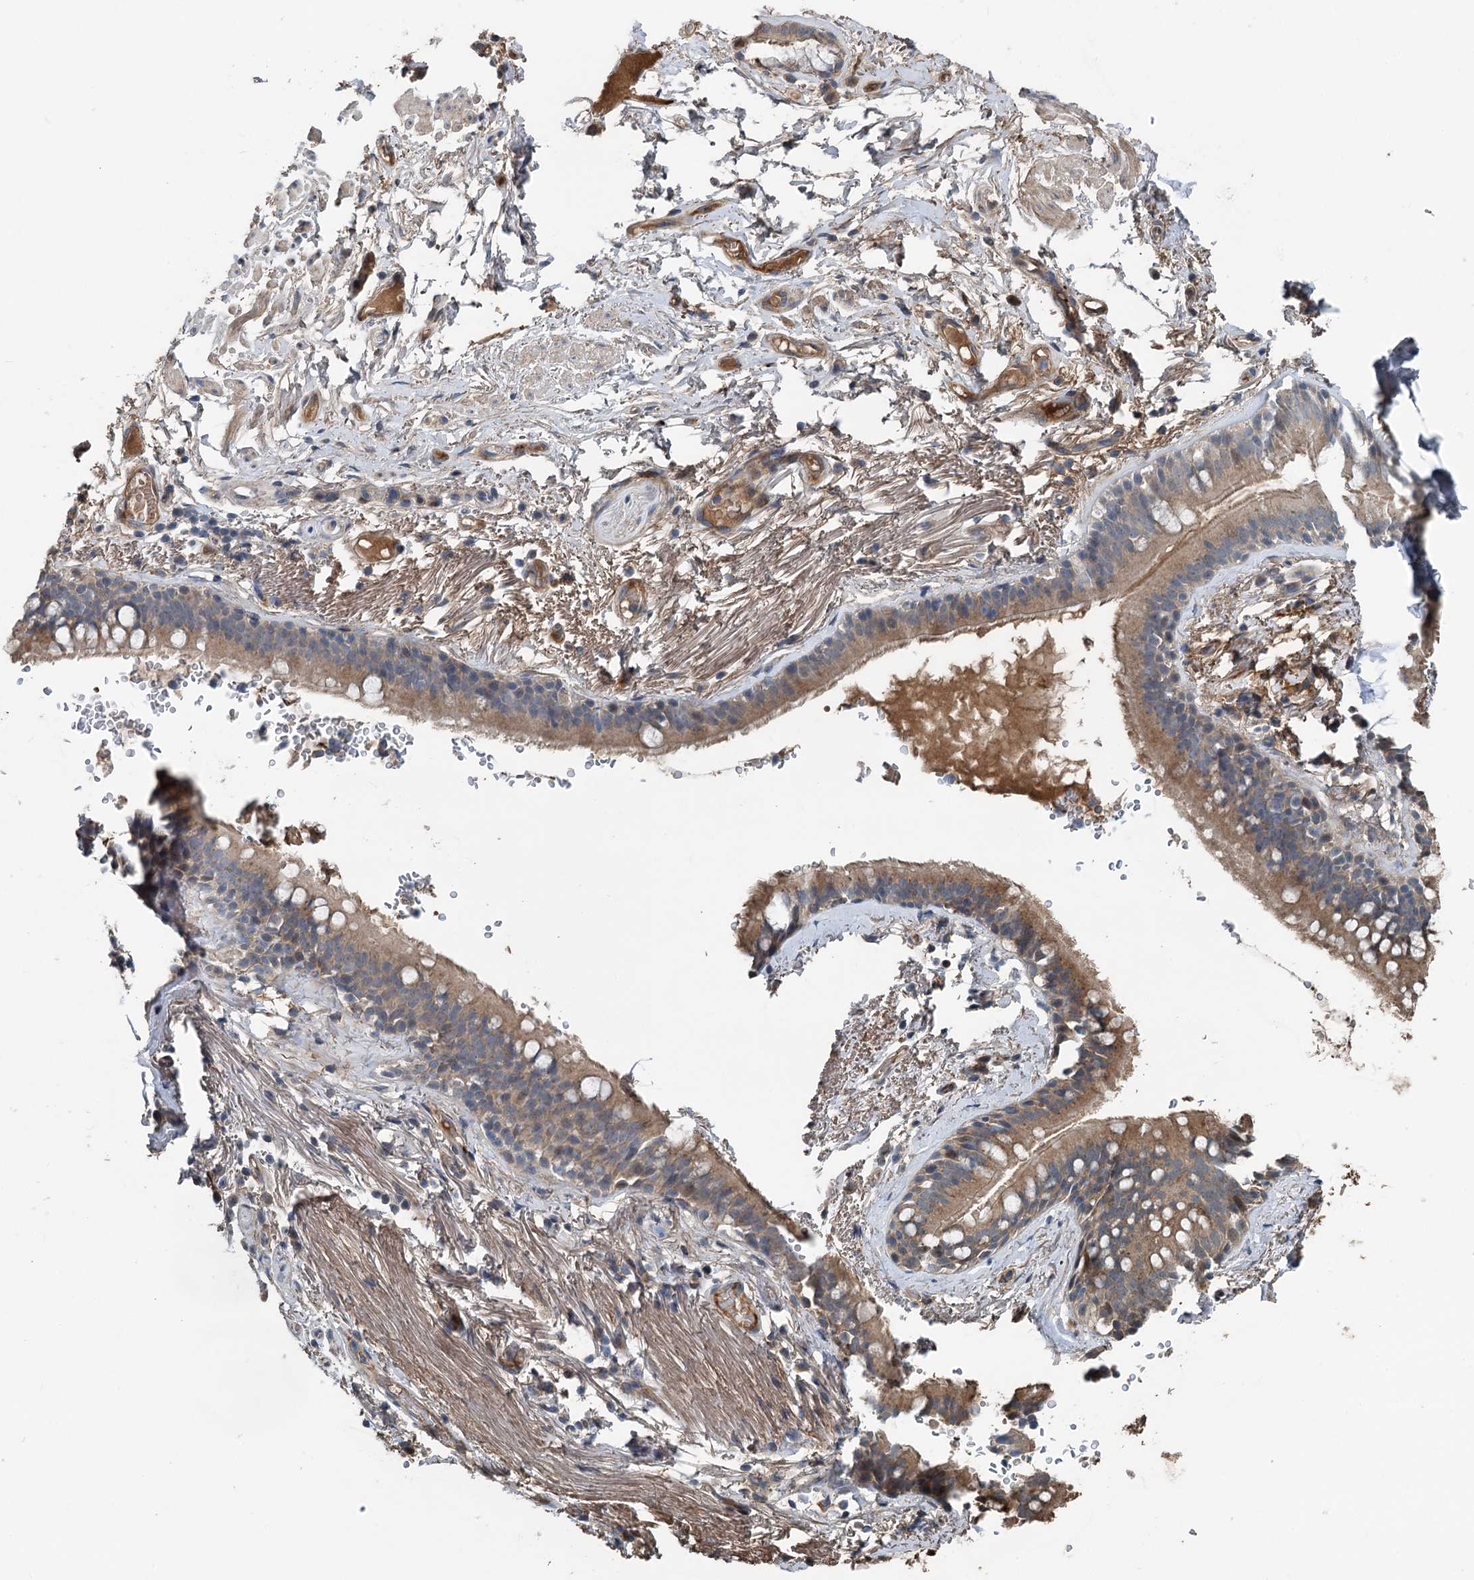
{"staining": {"intensity": "moderate", "quantity": ">75%", "location": "cytoplasmic/membranous"}, "tissue": "adipose tissue", "cell_type": "Adipocytes", "image_type": "normal", "snomed": [{"axis": "morphology", "description": "Normal tissue, NOS"}, {"axis": "topography", "description": "Lymph node"}, {"axis": "topography", "description": "Bronchus"}], "caption": "Immunohistochemical staining of benign adipose tissue shows medium levels of moderate cytoplasmic/membranous positivity in about >75% of adipocytes. The staining is performed using DAB (3,3'-diaminobenzidine) brown chromogen to label protein expression. The nuclei are counter-stained blue using hematoxylin.", "gene": "TEDC1", "patient": {"sex": "male", "age": 63}}